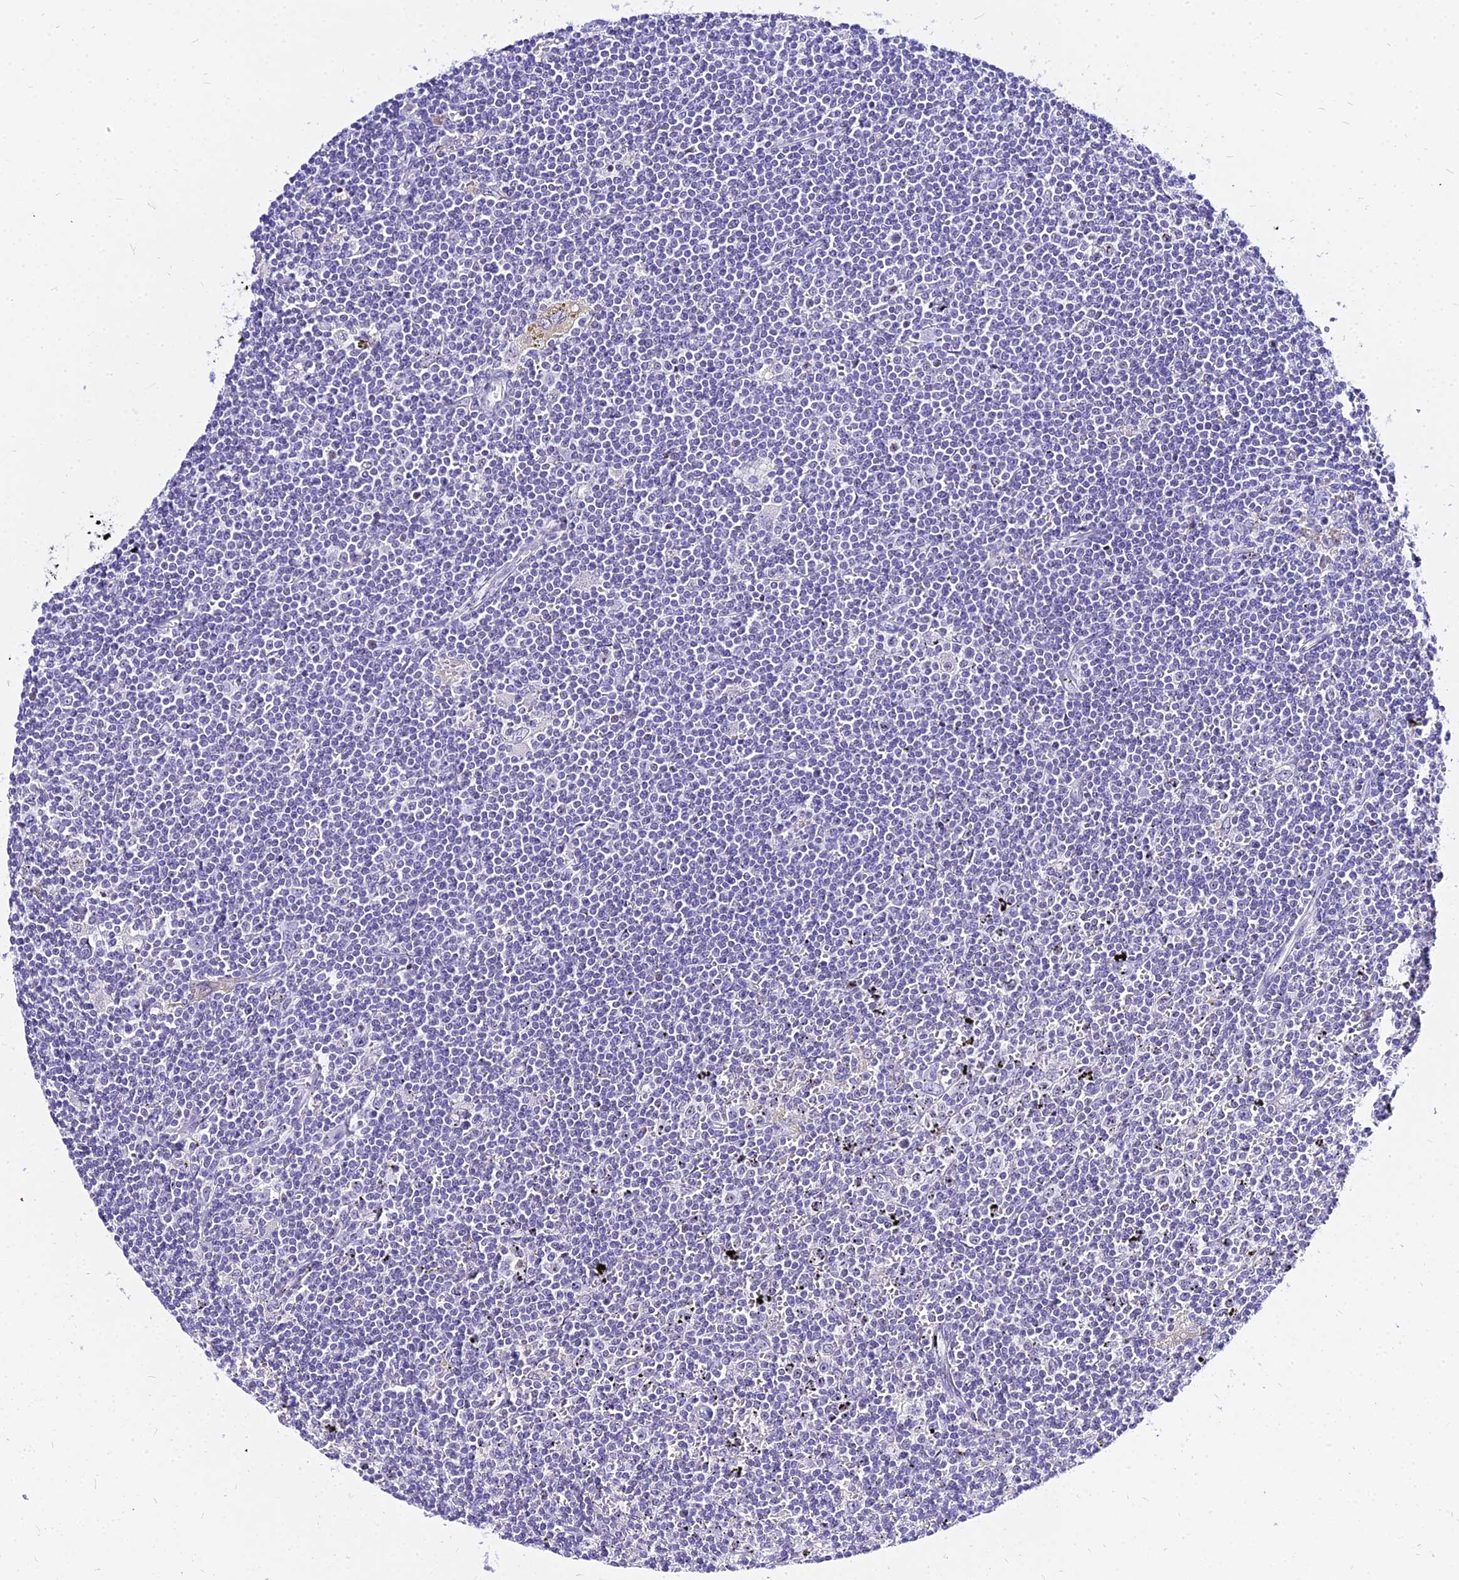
{"staining": {"intensity": "negative", "quantity": "none", "location": "none"}, "tissue": "lymphoma", "cell_type": "Tumor cells", "image_type": "cancer", "snomed": [{"axis": "morphology", "description": "Malignant lymphoma, non-Hodgkin's type, Low grade"}, {"axis": "topography", "description": "Spleen"}], "caption": "An immunohistochemistry (IHC) photomicrograph of lymphoma is shown. There is no staining in tumor cells of lymphoma. The staining was performed using DAB to visualize the protein expression in brown, while the nuclei were stained in blue with hematoxylin (Magnification: 20x).", "gene": "CARD18", "patient": {"sex": "male", "age": 76}}